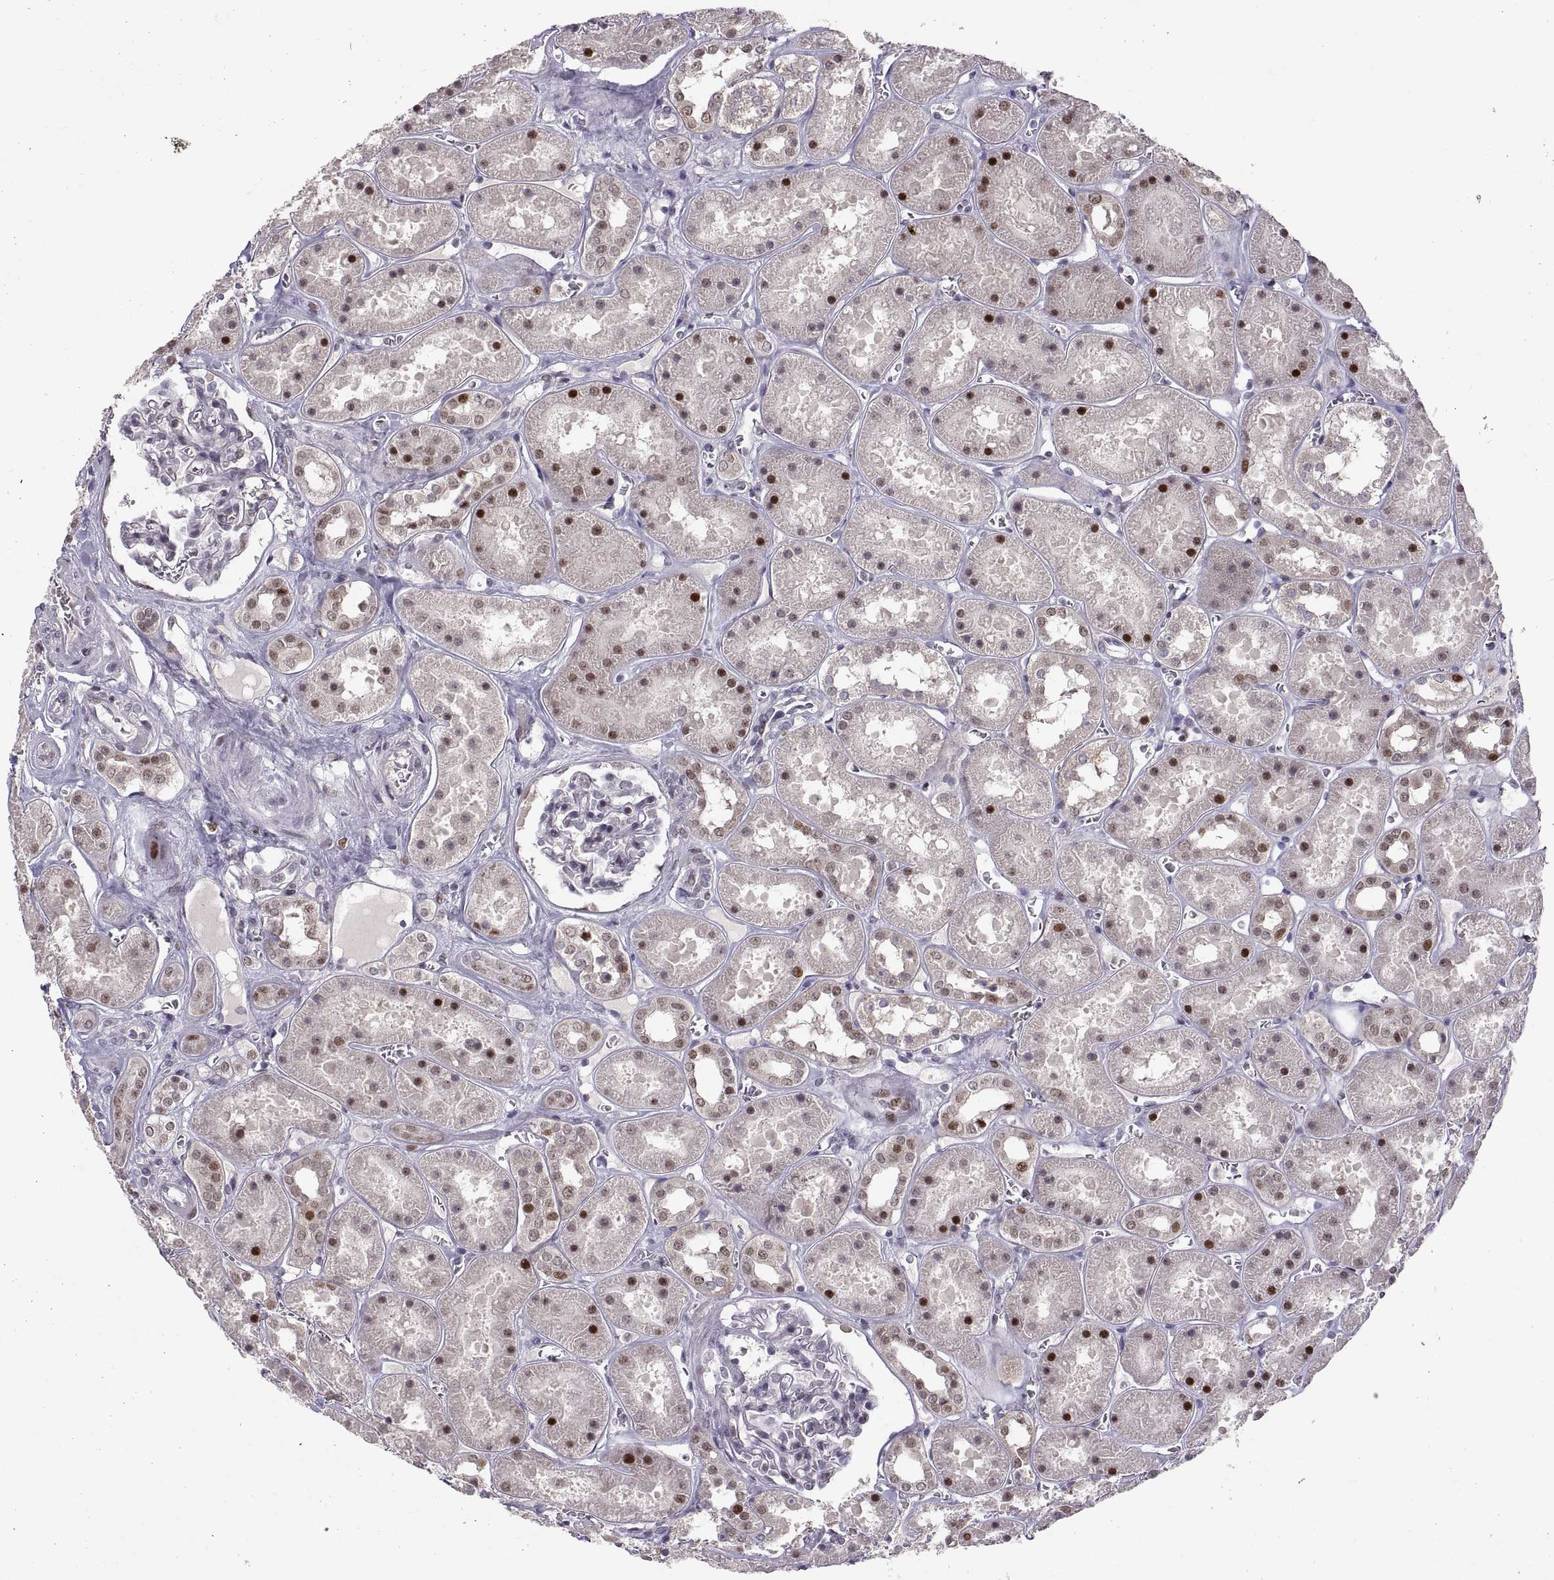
{"staining": {"intensity": "negative", "quantity": "none", "location": "none"}, "tissue": "kidney", "cell_type": "Cells in glomeruli", "image_type": "normal", "snomed": [{"axis": "morphology", "description": "Normal tissue, NOS"}, {"axis": "topography", "description": "Kidney"}], "caption": "This is an immunohistochemistry histopathology image of normal kidney. There is no expression in cells in glomeruli.", "gene": "SNAI1", "patient": {"sex": "female", "age": 41}}